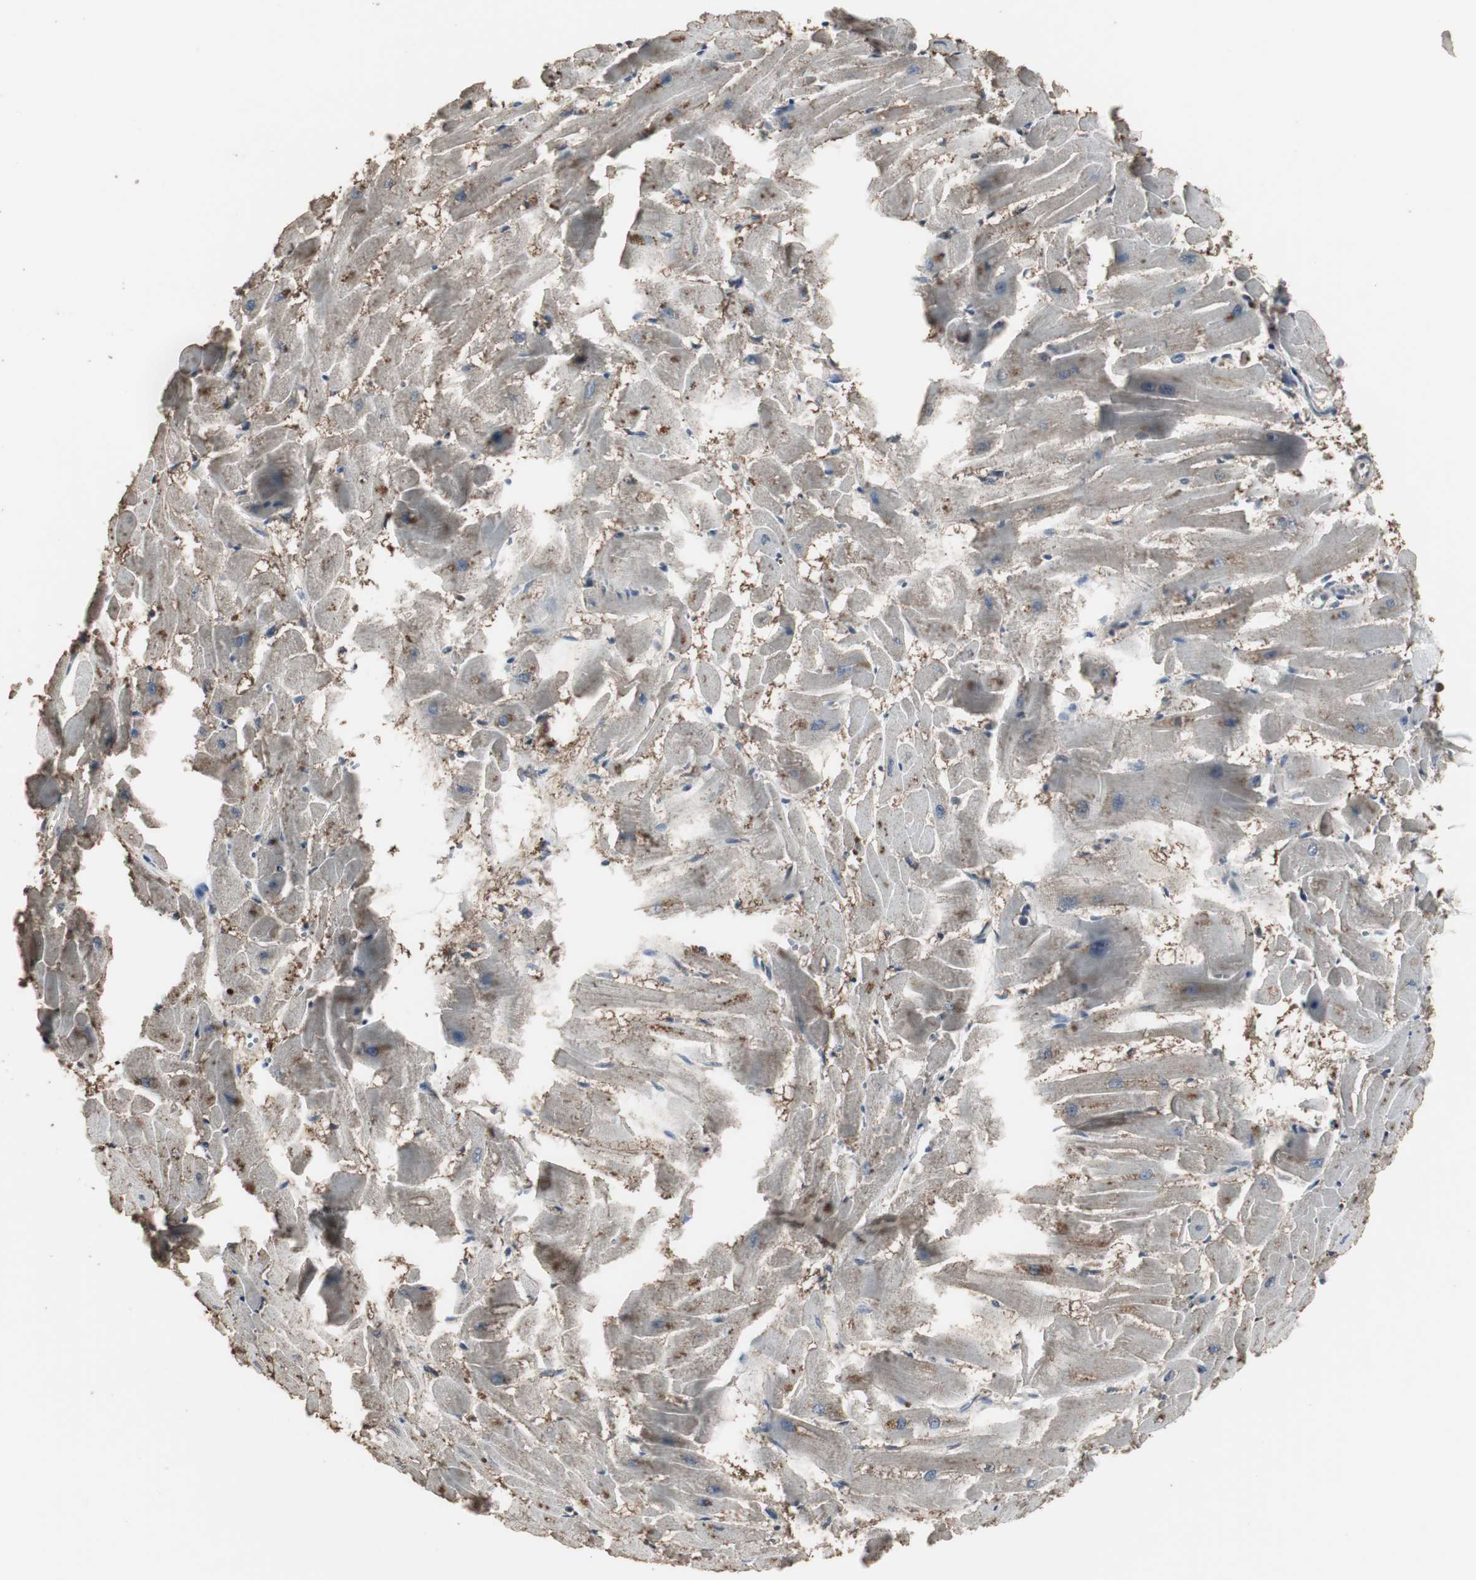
{"staining": {"intensity": "moderate", "quantity": "25%-75%", "location": "cytoplasmic/membranous"}, "tissue": "heart muscle", "cell_type": "Cardiomyocytes", "image_type": "normal", "snomed": [{"axis": "morphology", "description": "Normal tissue, NOS"}, {"axis": "topography", "description": "Heart"}], "caption": "Immunohistochemistry (IHC) photomicrograph of unremarkable heart muscle: human heart muscle stained using immunohistochemistry (IHC) exhibits medium levels of moderate protein expression localized specifically in the cytoplasmic/membranous of cardiomyocytes, appearing as a cytoplasmic/membranous brown color.", "gene": "HPRT1", "patient": {"sex": "female", "age": 19}}